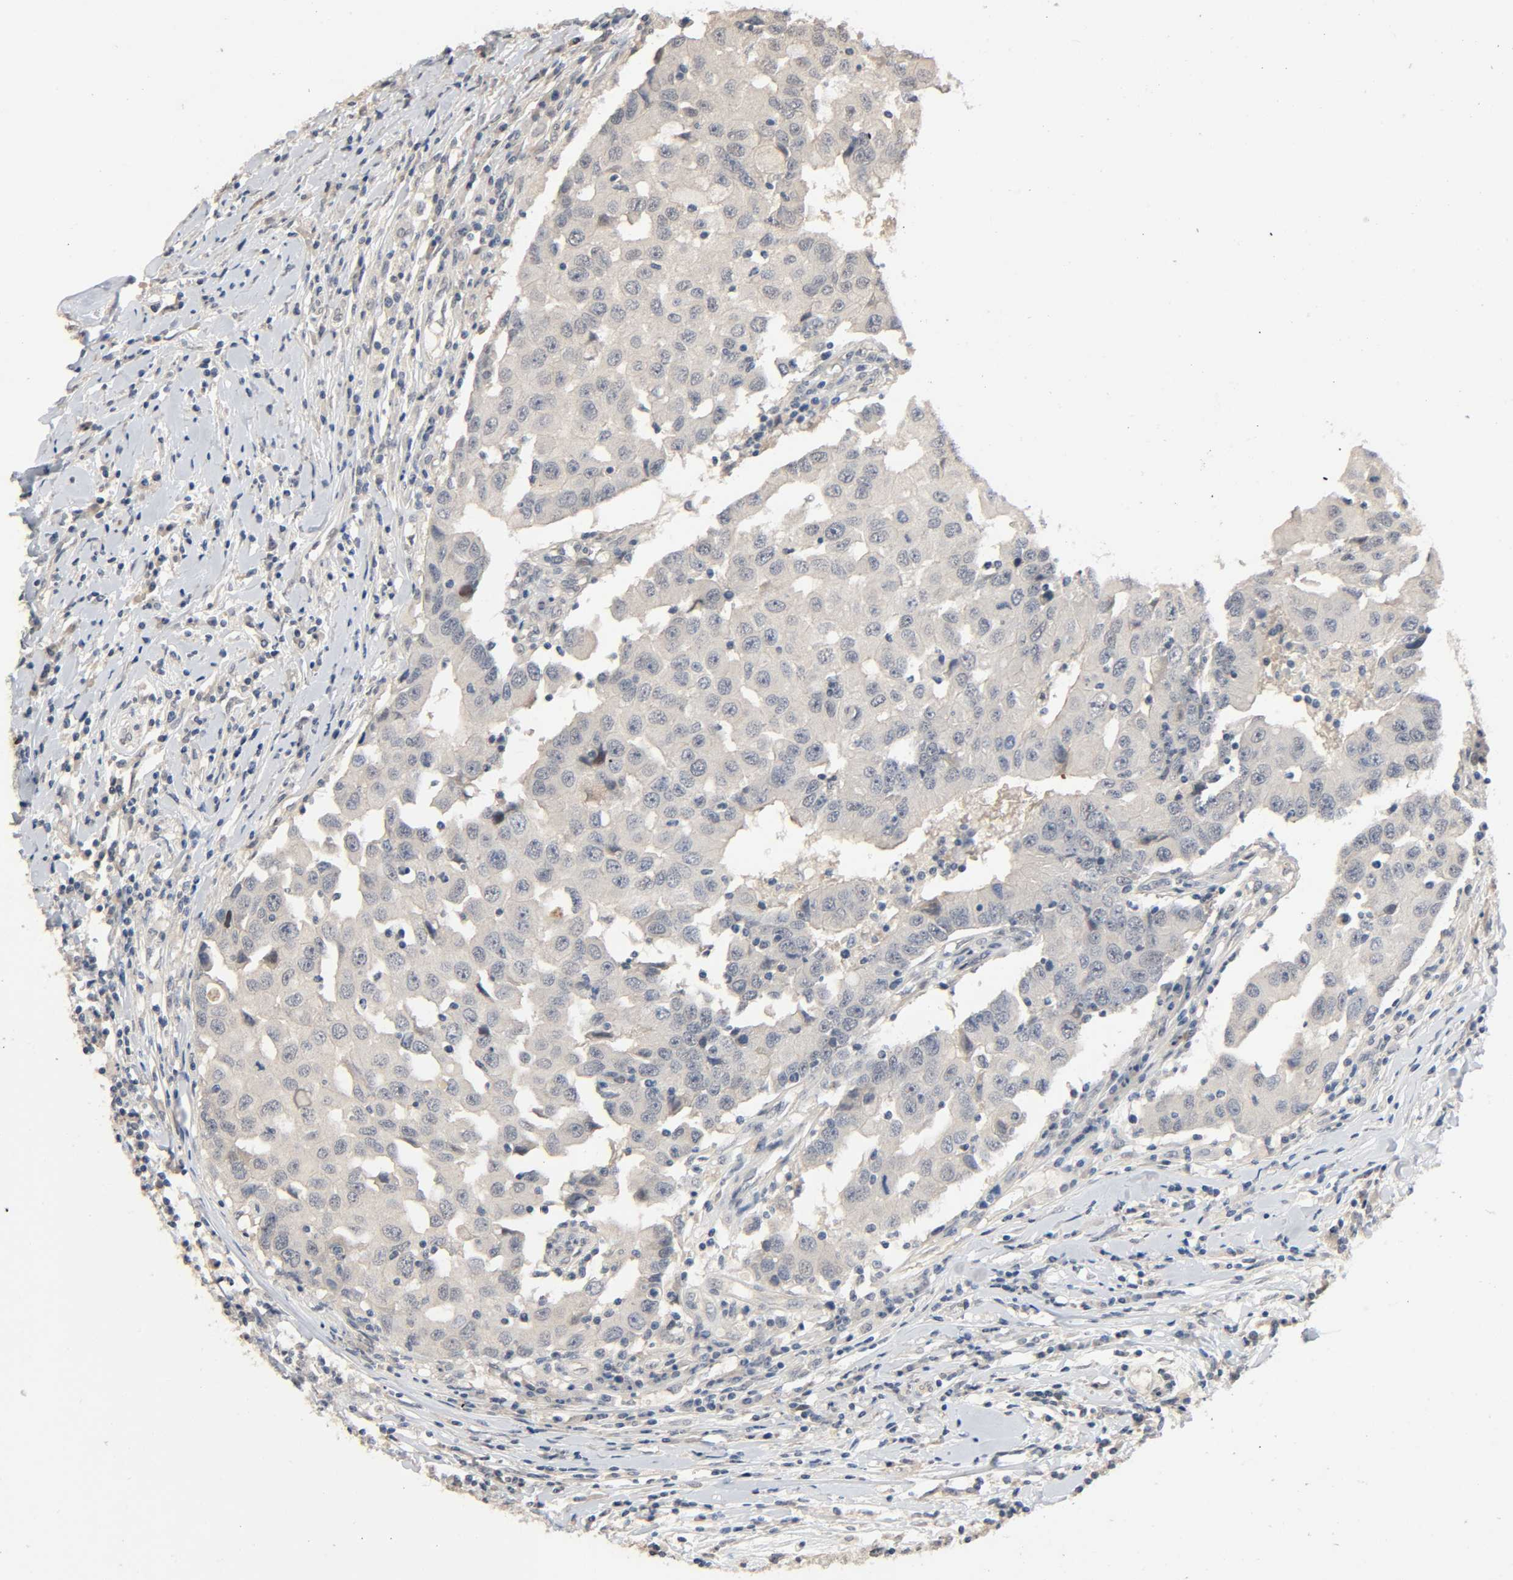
{"staining": {"intensity": "negative", "quantity": "none", "location": "none"}, "tissue": "breast cancer", "cell_type": "Tumor cells", "image_type": "cancer", "snomed": [{"axis": "morphology", "description": "Duct carcinoma"}, {"axis": "topography", "description": "Breast"}], "caption": "IHC photomicrograph of neoplastic tissue: invasive ductal carcinoma (breast) stained with DAB demonstrates no significant protein positivity in tumor cells. (Immunohistochemistry, brightfield microscopy, high magnification).", "gene": "MAGEA8", "patient": {"sex": "female", "age": 27}}